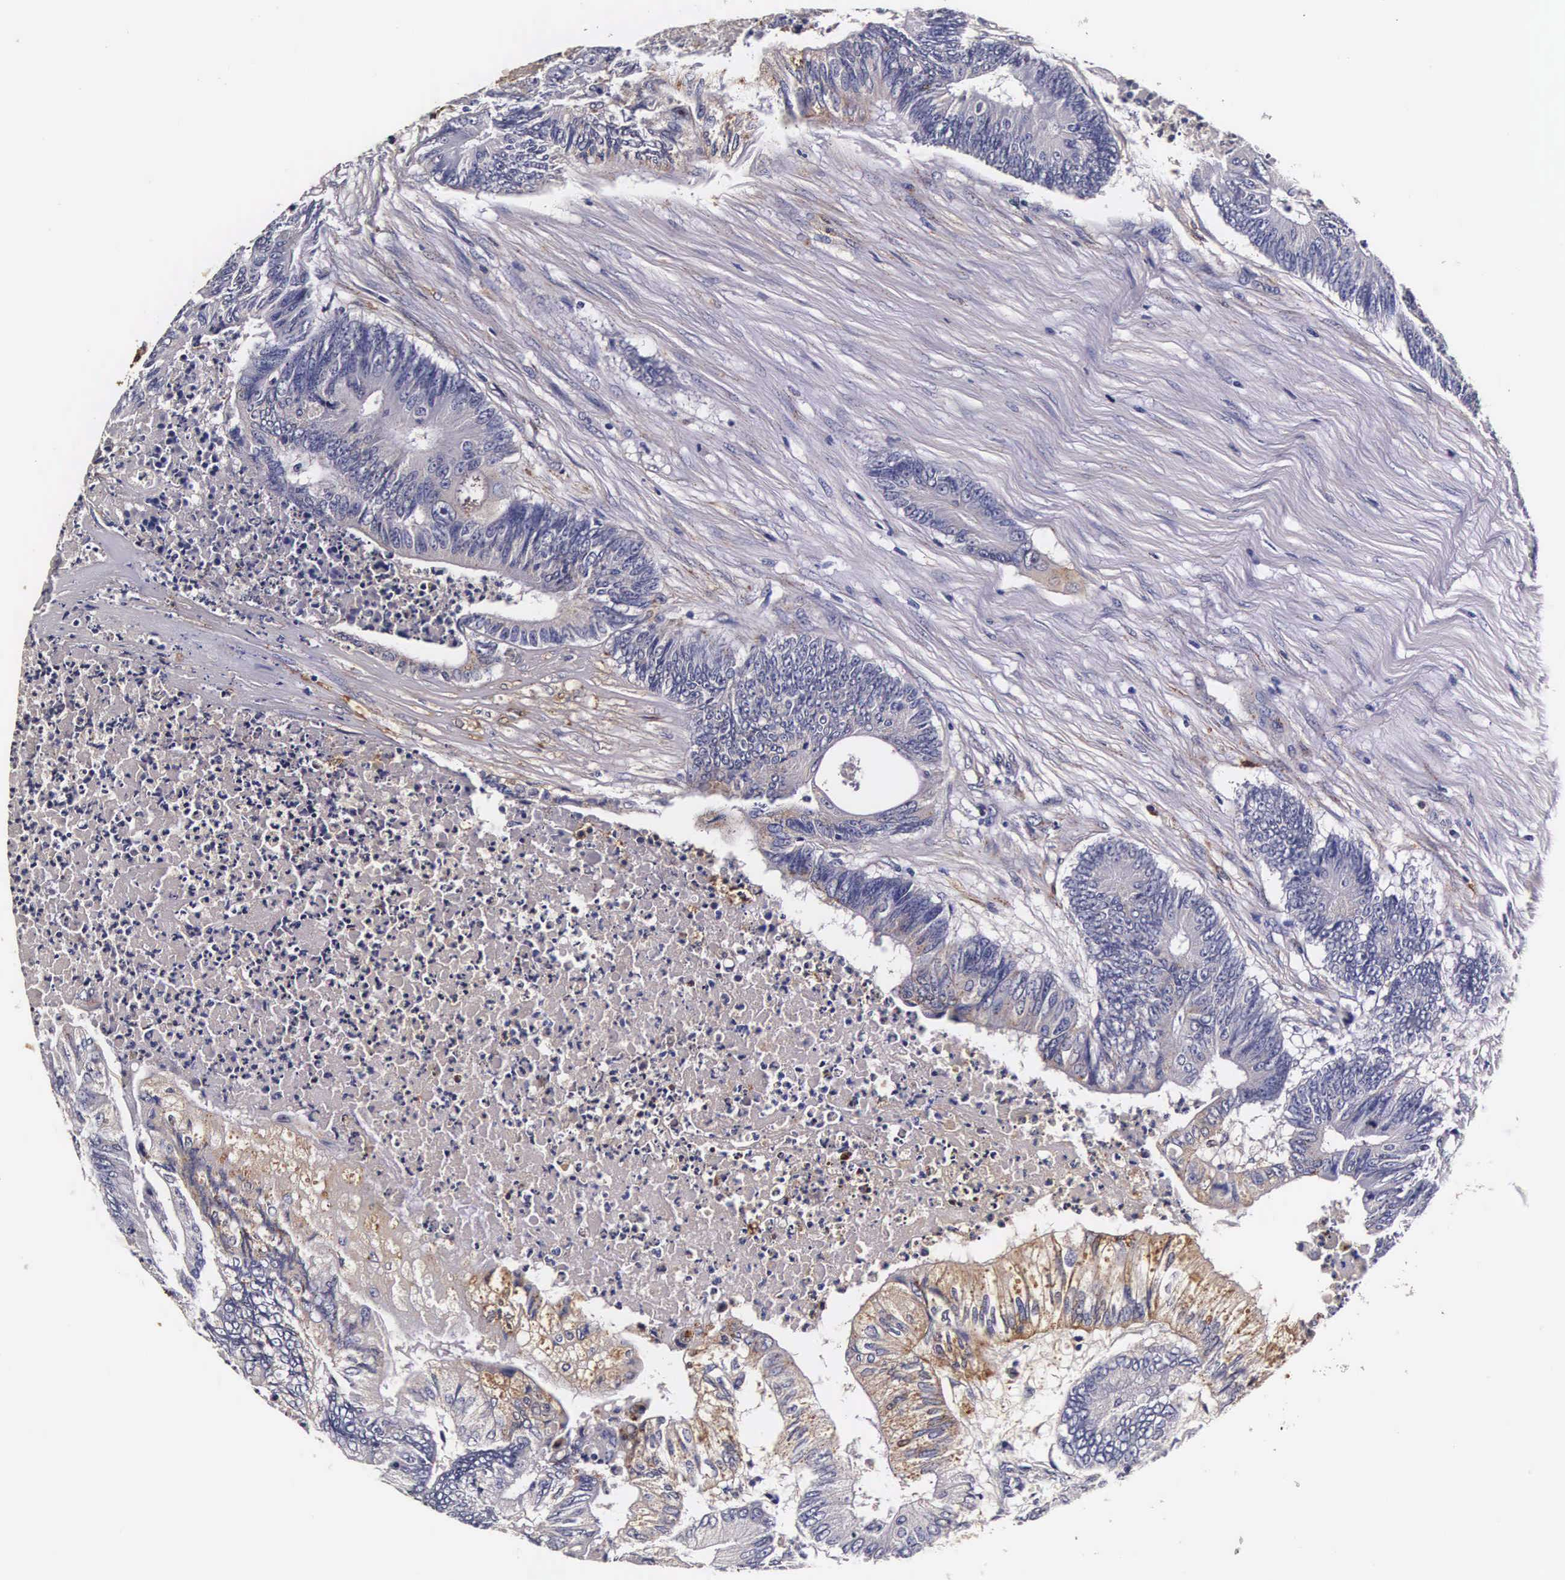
{"staining": {"intensity": "moderate", "quantity": "25%-75%", "location": "cytoplasmic/membranous"}, "tissue": "colorectal cancer", "cell_type": "Tumor cells", "image_type": "cancer", "snomed": [{"axis": "morphology", "description": "Adenocarcinoma, NOS"}, {"axis": "topography", "description": "Colon"}], "caption": "Tumor cells exhibit moderate cytoplasmic/membranous expression in about 25%-75% of cells in adenocarcinoma (colorectal). (IHC, brightfield microscopy, high magnification).", "gene": "CTSB", "patient": {"sex": "male", "age": 65}}